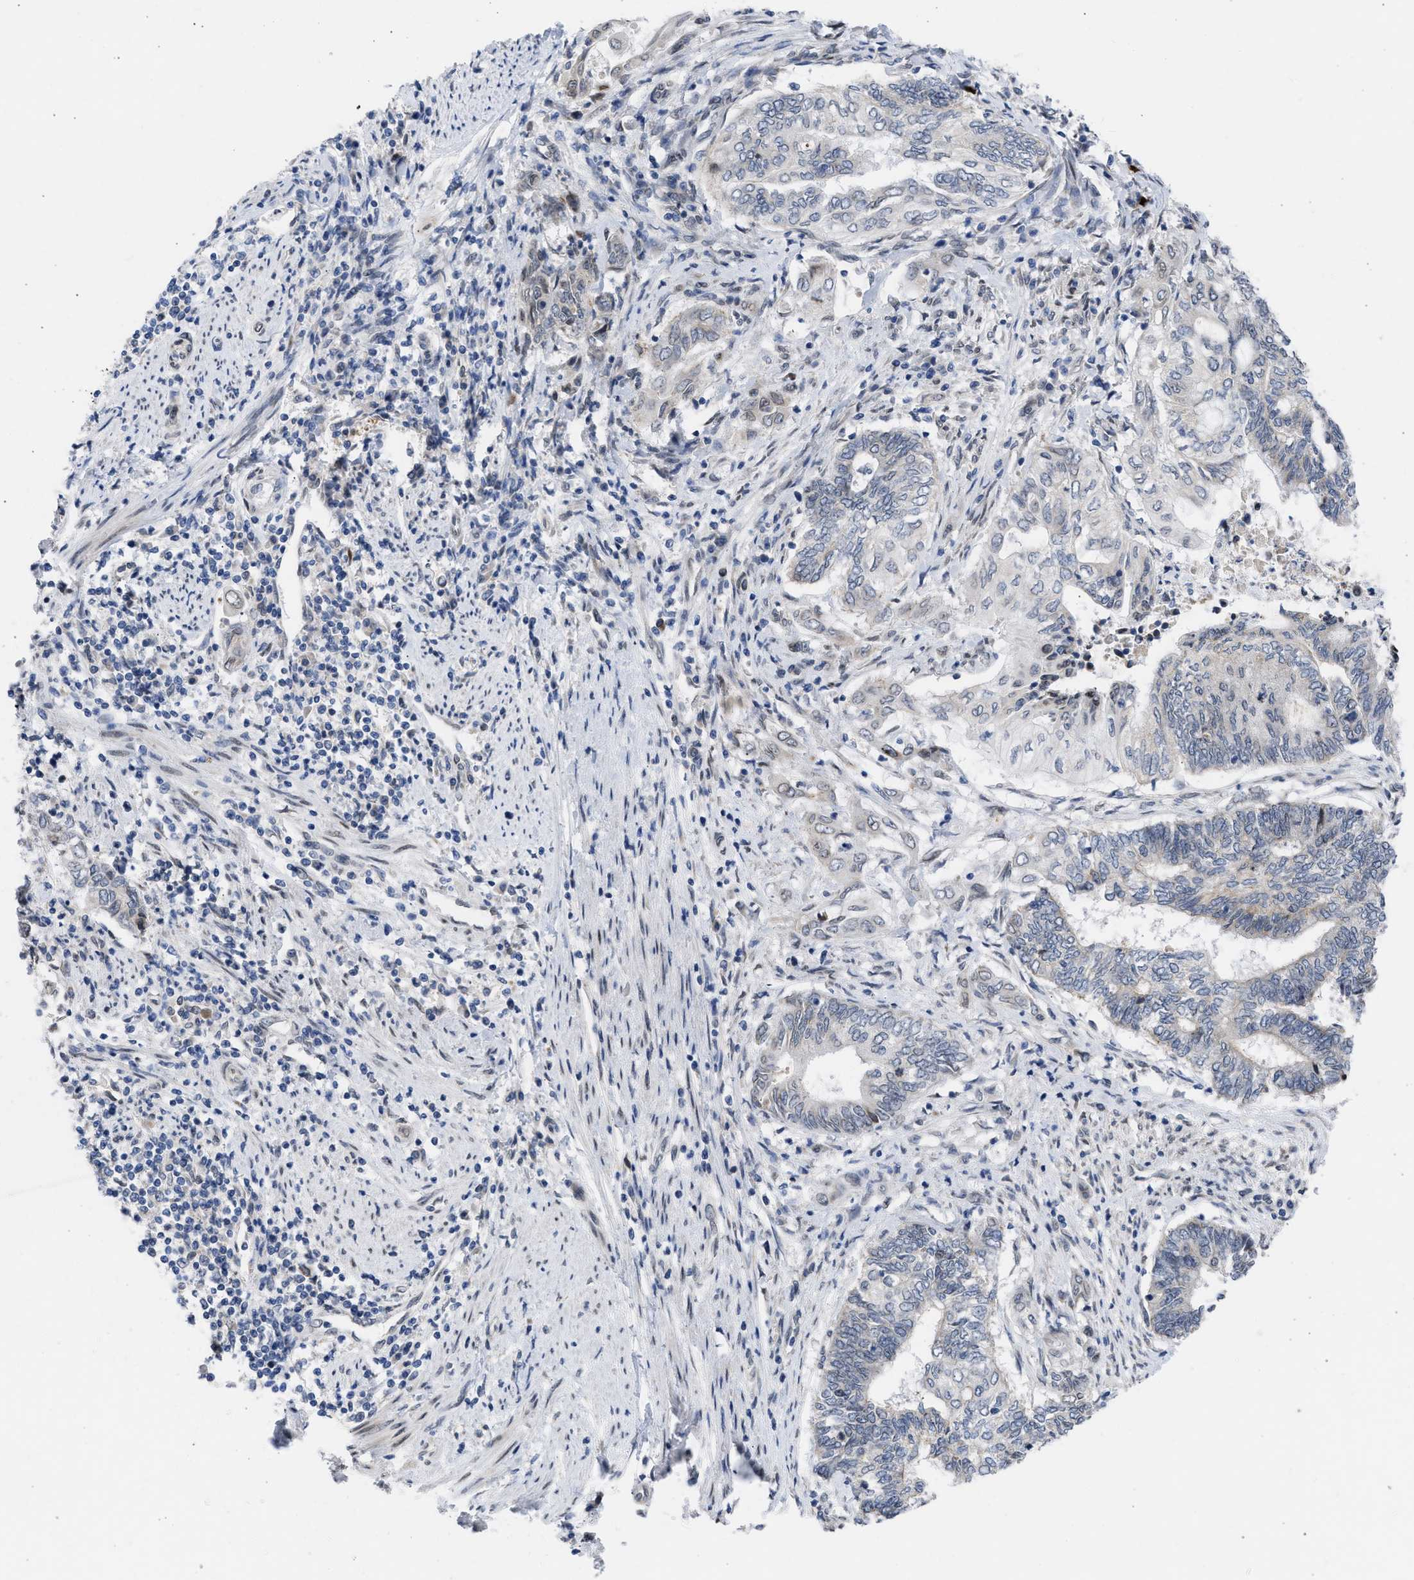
{"staining": {"intensity": "negative", "quantity": "none", "location": "none"}, "tissue": "endometrial cancer", "cell_type": "Tumor cells", "image_type": "cancer", "snomed": [{"axis": "morphology", "description": "Adenocarcinoma, NOS"}, {"axis": "topography", "description": "Uterus"}, {"axis": "topography", "description": "Endometrium"}], "caption": "The photomicrograph displays no staining of tumor cells in endometrial cancer.", "gene": "NUP35", "patient": {"sex": "female", "age": 70}}